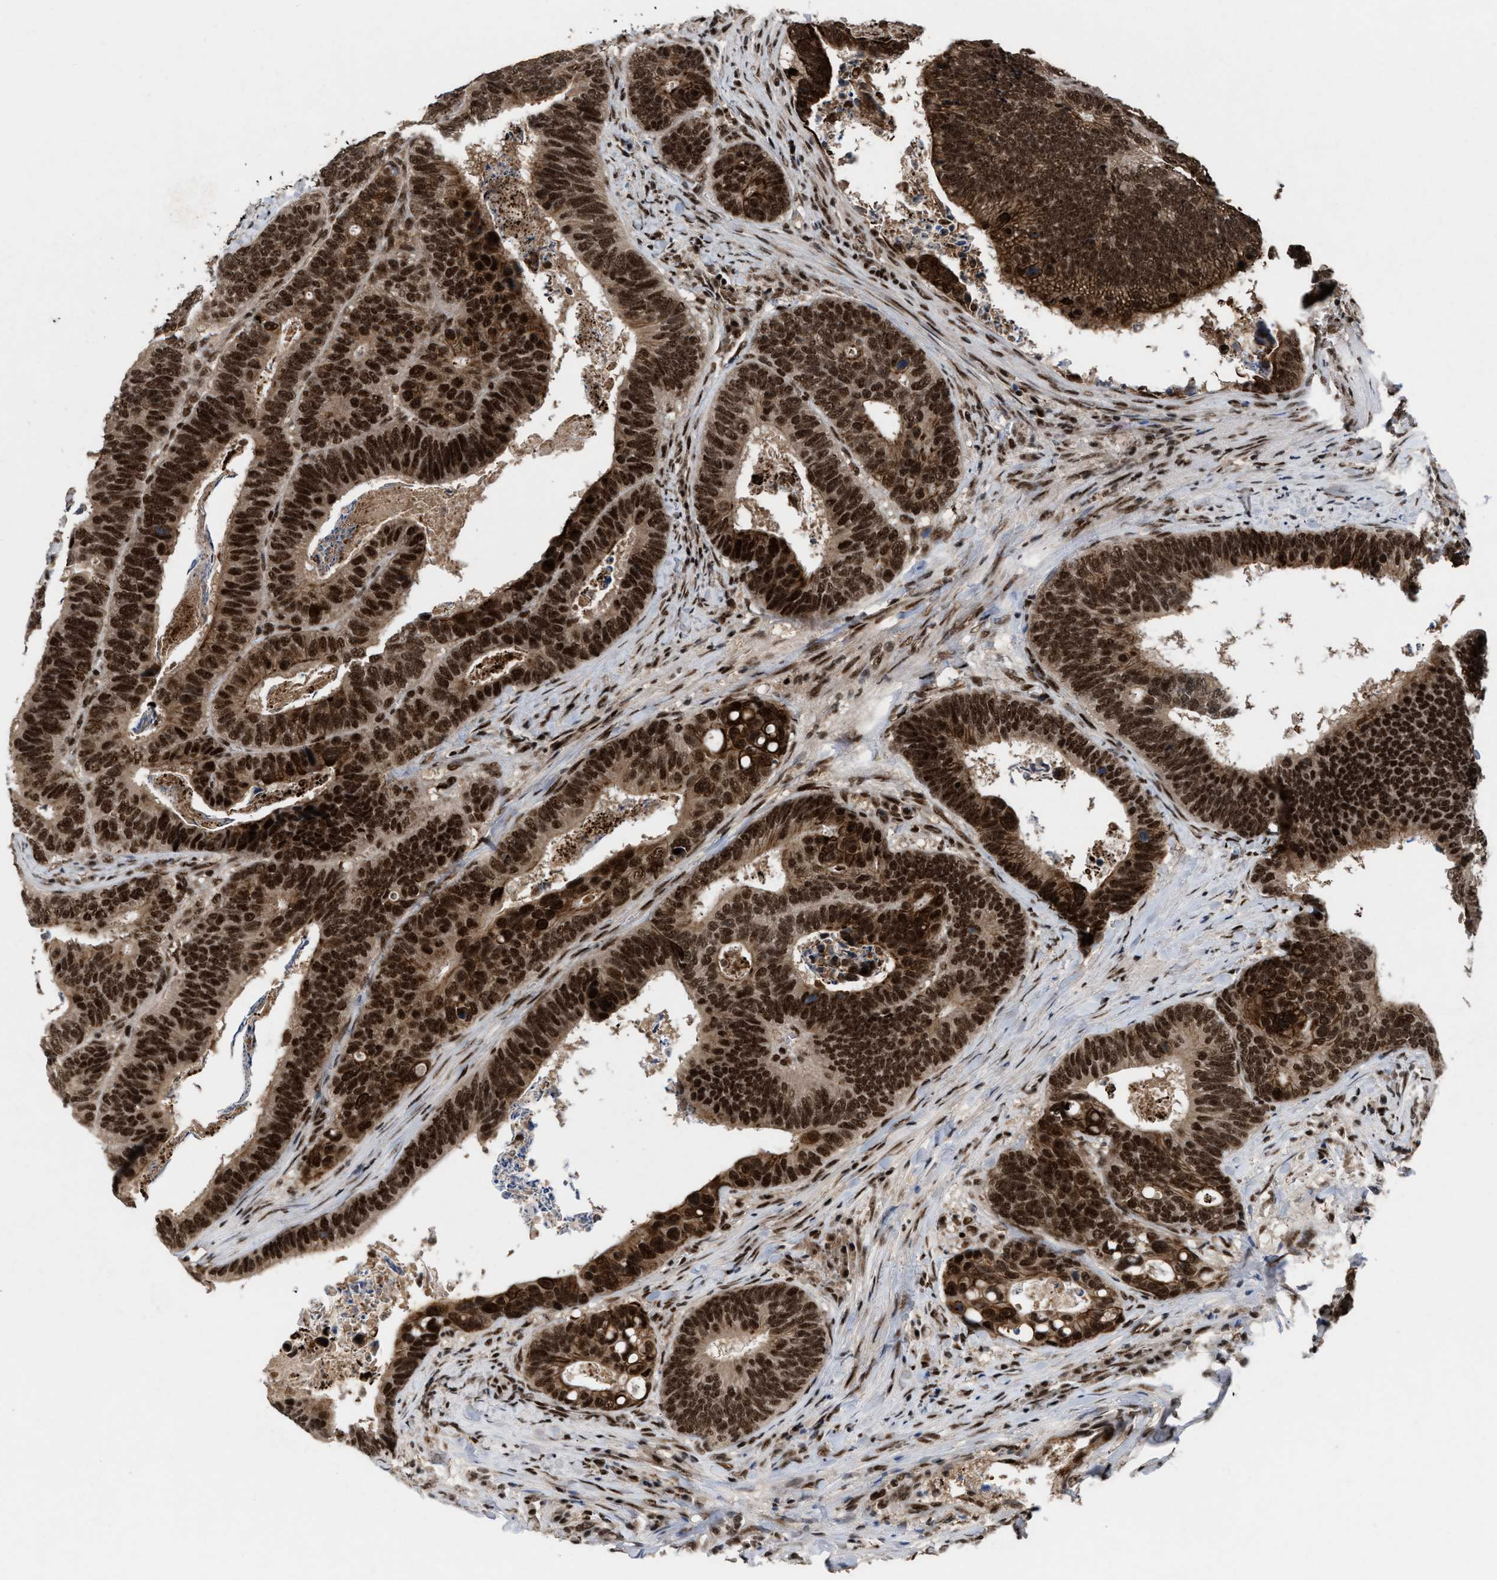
{"staining": {"intensity": "strong", "quantity": ">75%", "location": "cytoplasmic/membranous,nuclear"}, "tissue": "colorectal cancer", "cell_type": "Tumor cells", "image_type": "cancer", "snomed": [{"axis": "morphology", "description": "Inflammation, NOS"}, {"axis": "morphology", "description": "Adenocarcinoma, NOS"}, {"axis": "topography", "description": "Colon"}], "caption": "Colorectal cancer (adenocarcinoma) was stained to show a protein in brown. There is high levels of strong cytoplasmic/membranous and nuclear positivity in about >75% of tumor cells.", "gene": "PRPF4", "patient": {"sex": "male", "age": 72}}